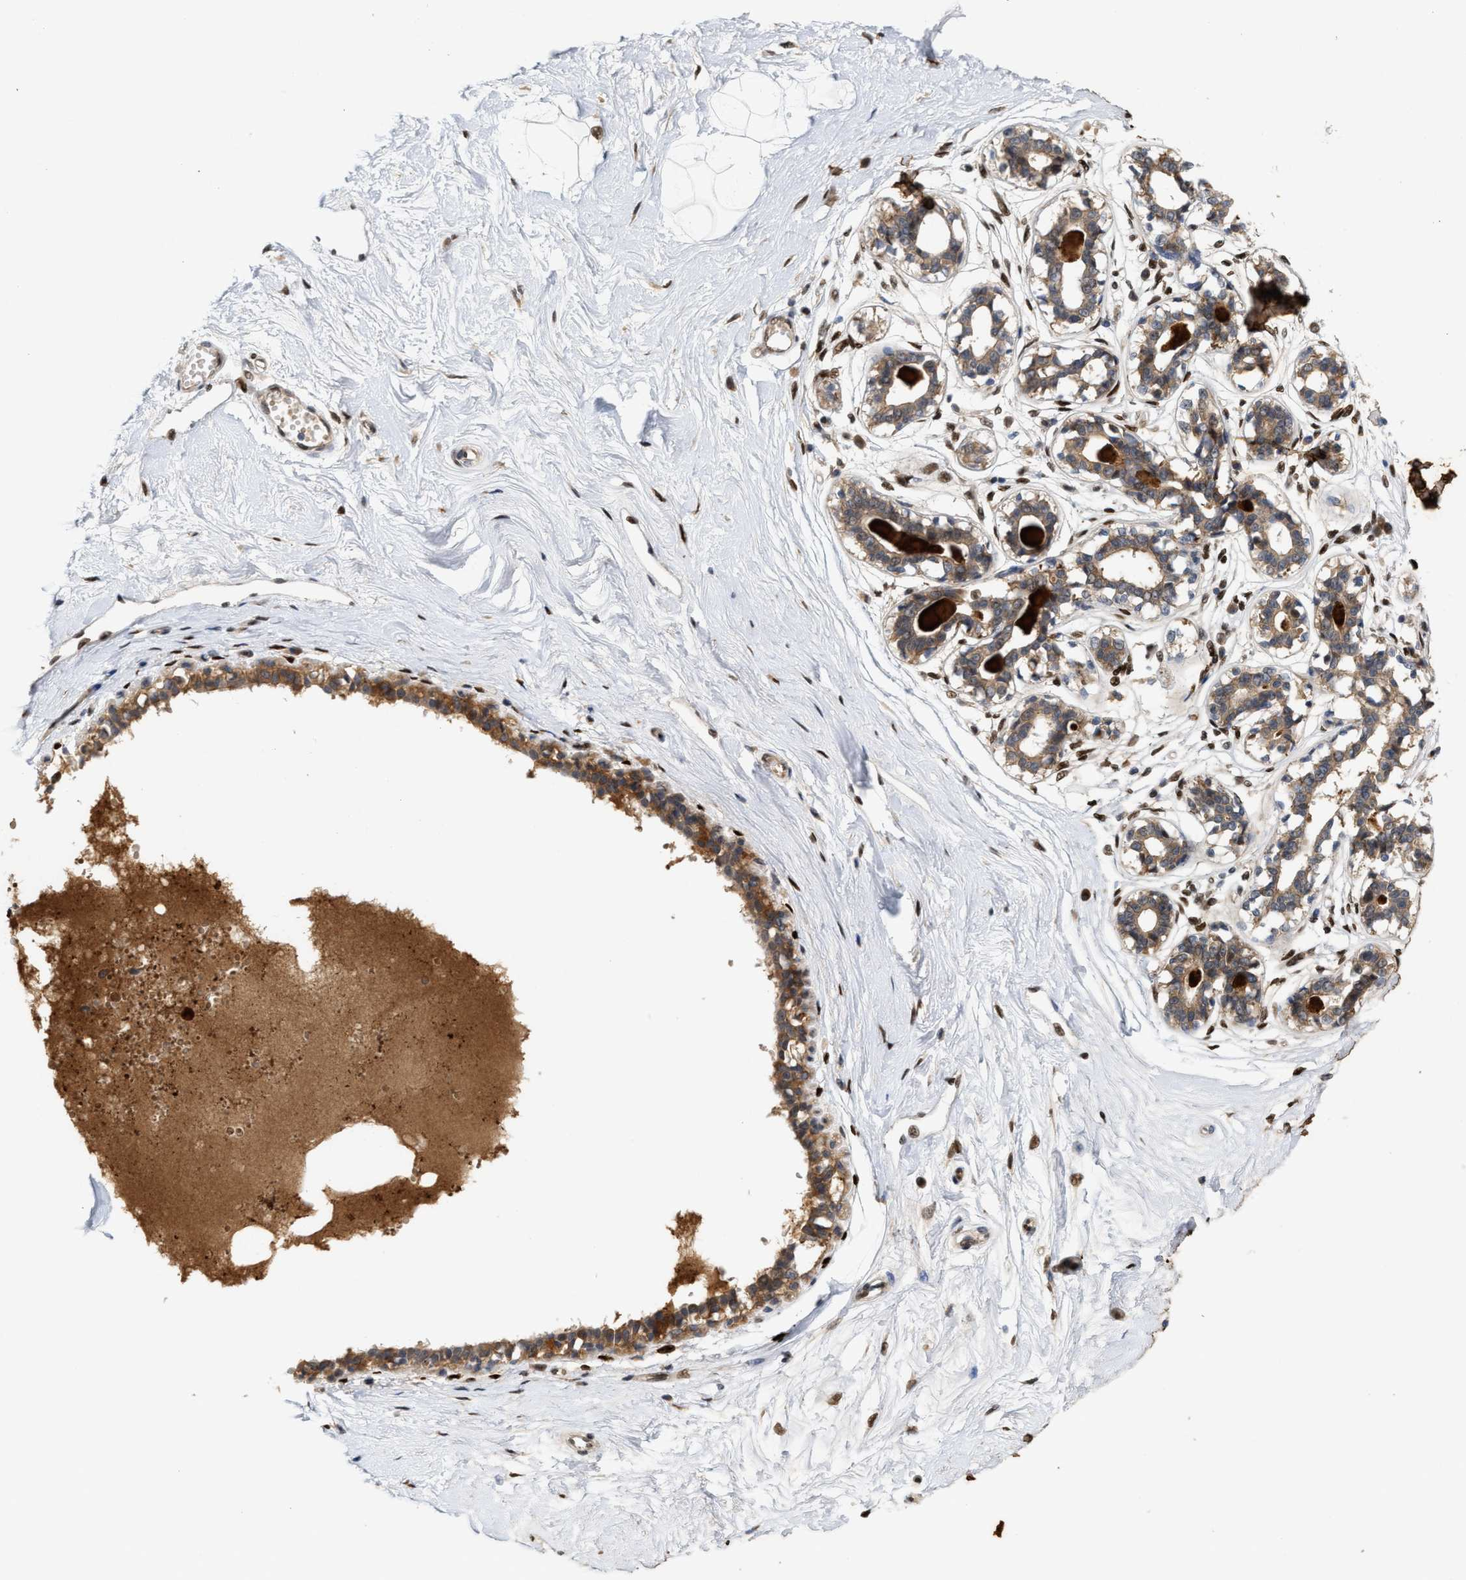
{"staining": {"intensity": "moderate", "quantity": ">75%", "location": "cytoplasmic/membranous,nuclear"}, "tissue": "breast", "cell_type": "Adipocytes", "image_type": "normal", "snomed": [{"axis": "morphology", "description": "Normal tissue, NOS"}, {"axis": "topography", "description": "Breast"}], "caption": "Protein staining of benign breast shows moderate cytoplasmic/membranous,nuclear staining in approximately >75% of adipocytes.", "gene": "TCF4", "patient": {"sex": "female", "age": 45}}